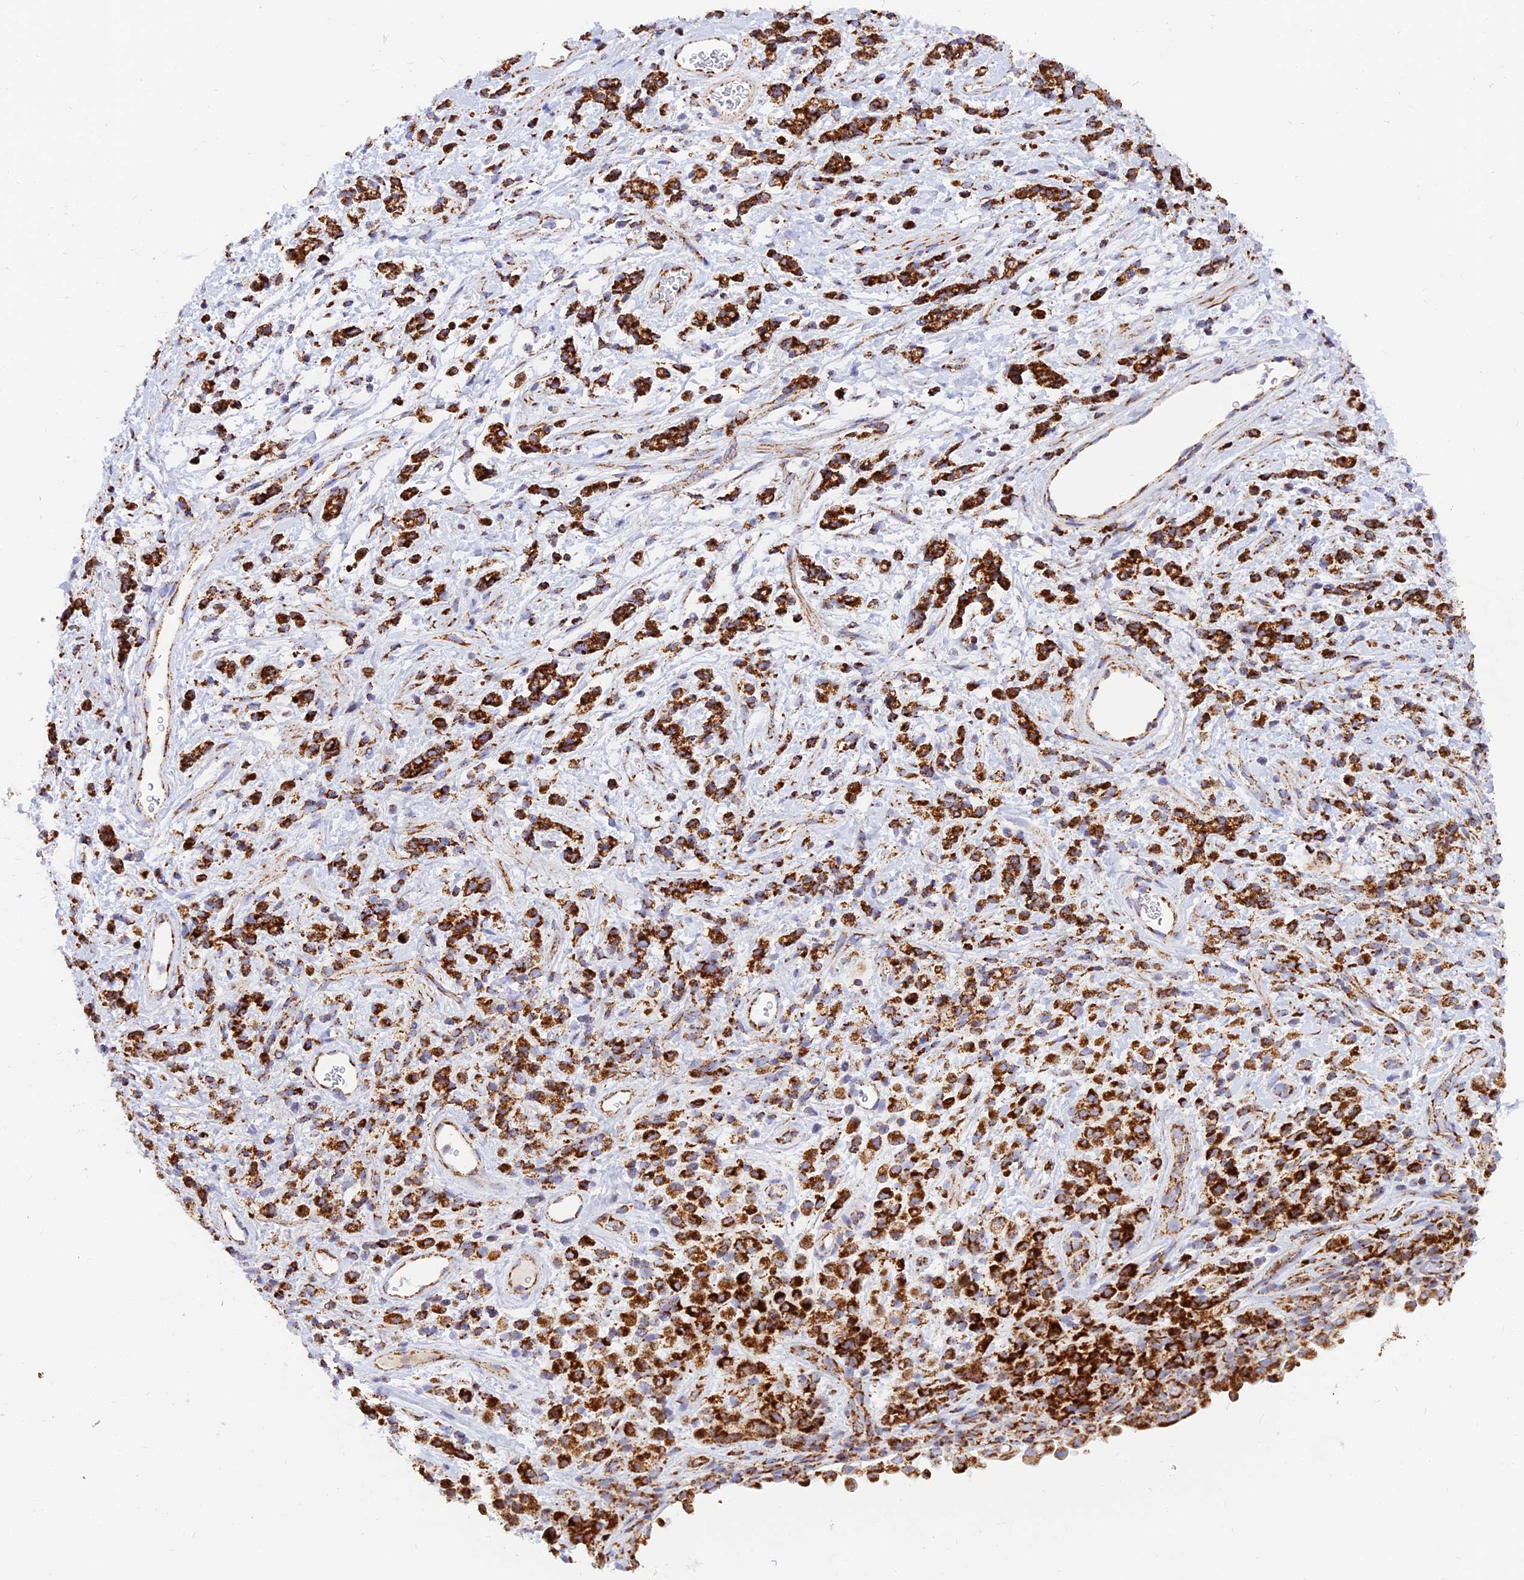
{"staining": {"intensity": "strong", "quantity": ">75%", "location": "cytoplasmic/membranous"}, "tissue": "stomach cancer", "cell_type": "Tumor cells", "image_type": "cancer", "snomed": [{"axis": "morphology", "description": "Adenocarcinoma, NOS"}, {"axis": "topography", "description": "Stomach"}], "caption": "Immunohistochemical staining of adenocarcinoma (stomach) exhibits strong cytoplasmic/membranous protein staining in about >75% of tumor cells.", "gene": "NDUFB6", "patient": {"sex": "female", "age": 60}}